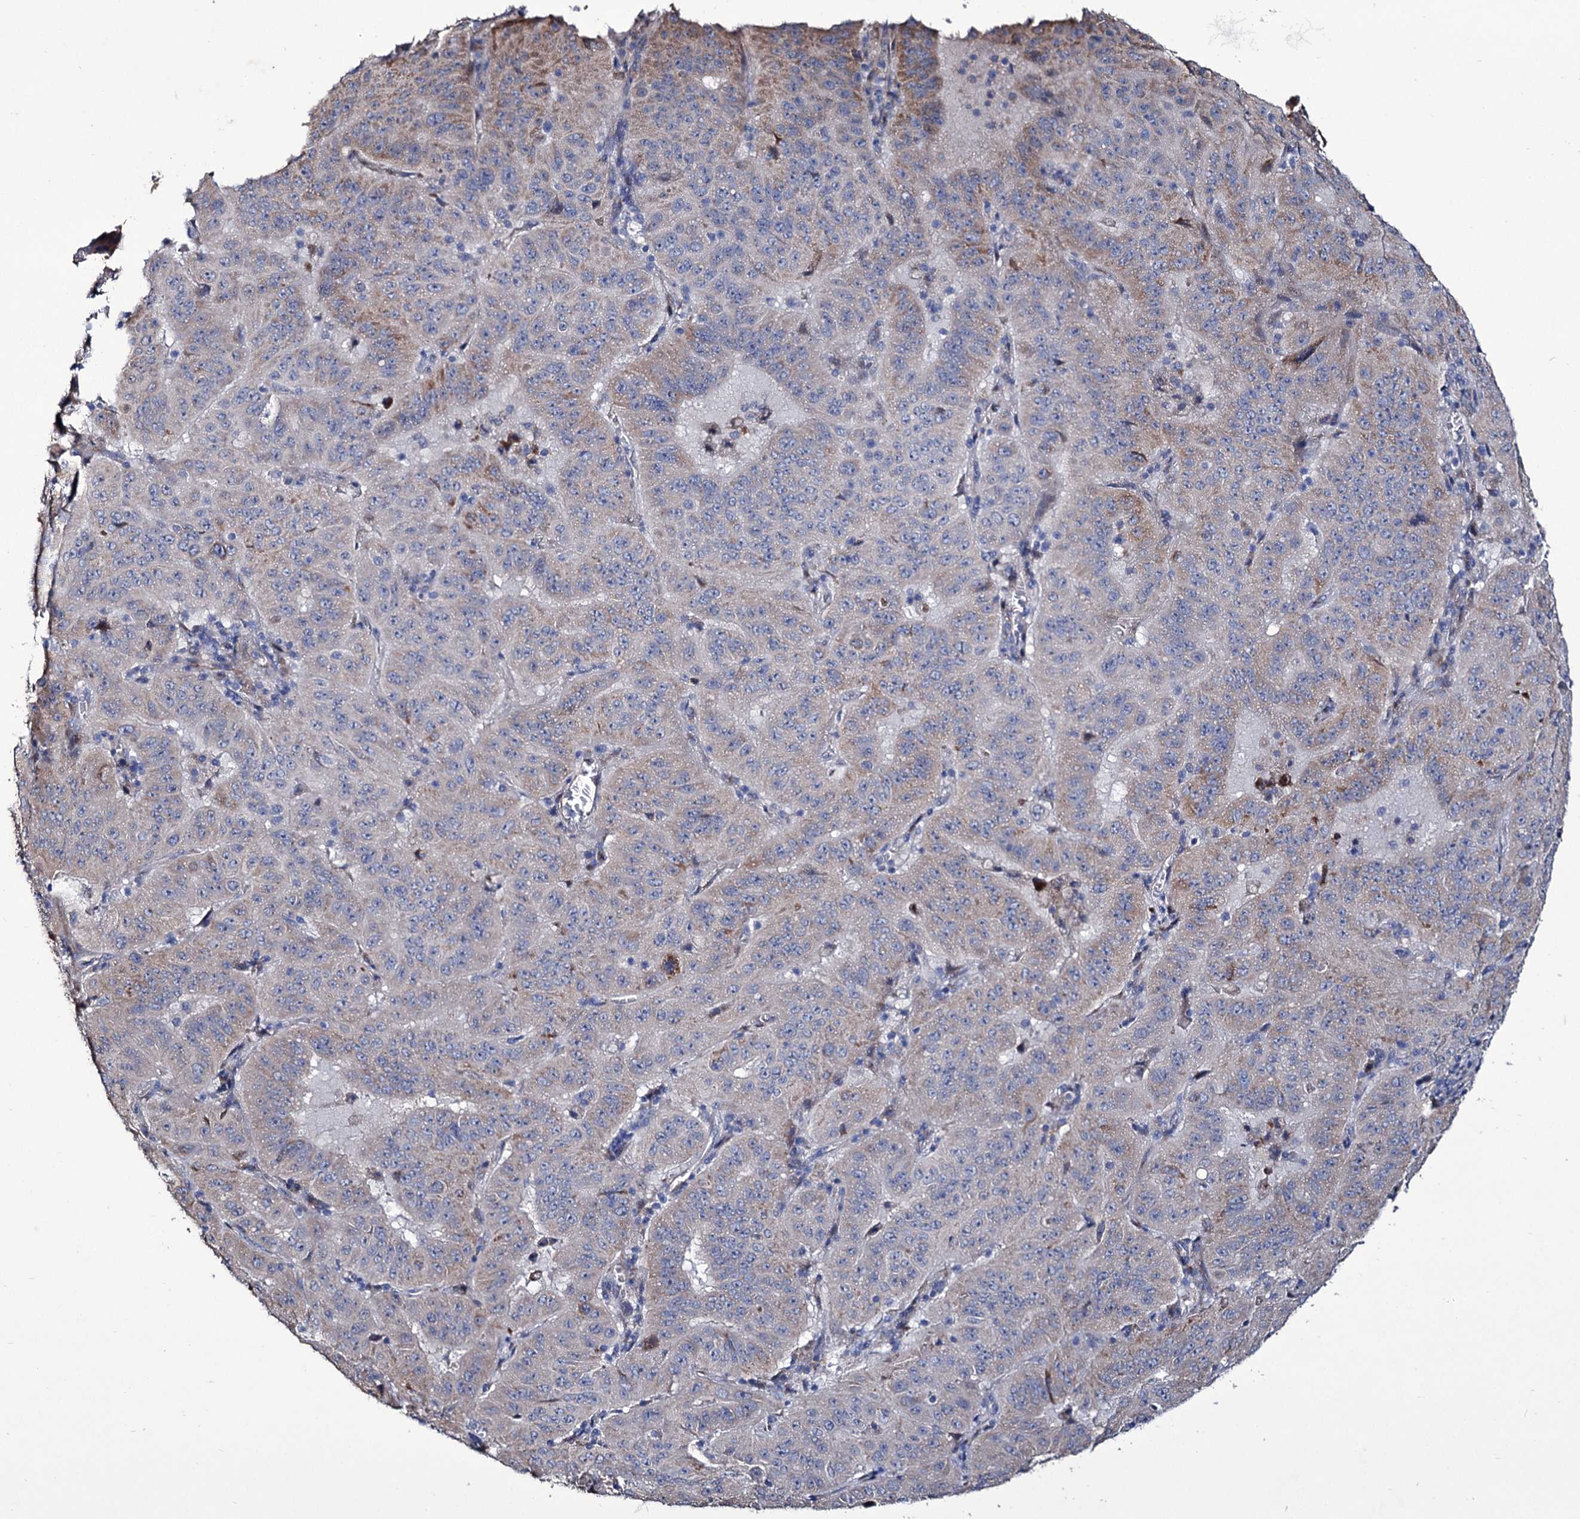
{"staining": {"intensity": "moderate", "quantity": "<25%", "location": "cytoplasmic/membranous"}, "tissue": "pancreatic cancer", "cell_type": "Tumor cells", "image_type": "cancer", "snomed": [{"axis": "morphology", "description": "Adenocarcinoma, NOS"}, {"axis": "topography", "description": "Pancreas"}], "caption": "Pancreatic cancer (adenocarcinoma) stained with a brown dye exhibits moderate cytoplasmic/membranous positive expression in approximately <25% of tumor cells.", "gene": "TUBGCP5", "patient": {"sex": "male", "age": 63}}